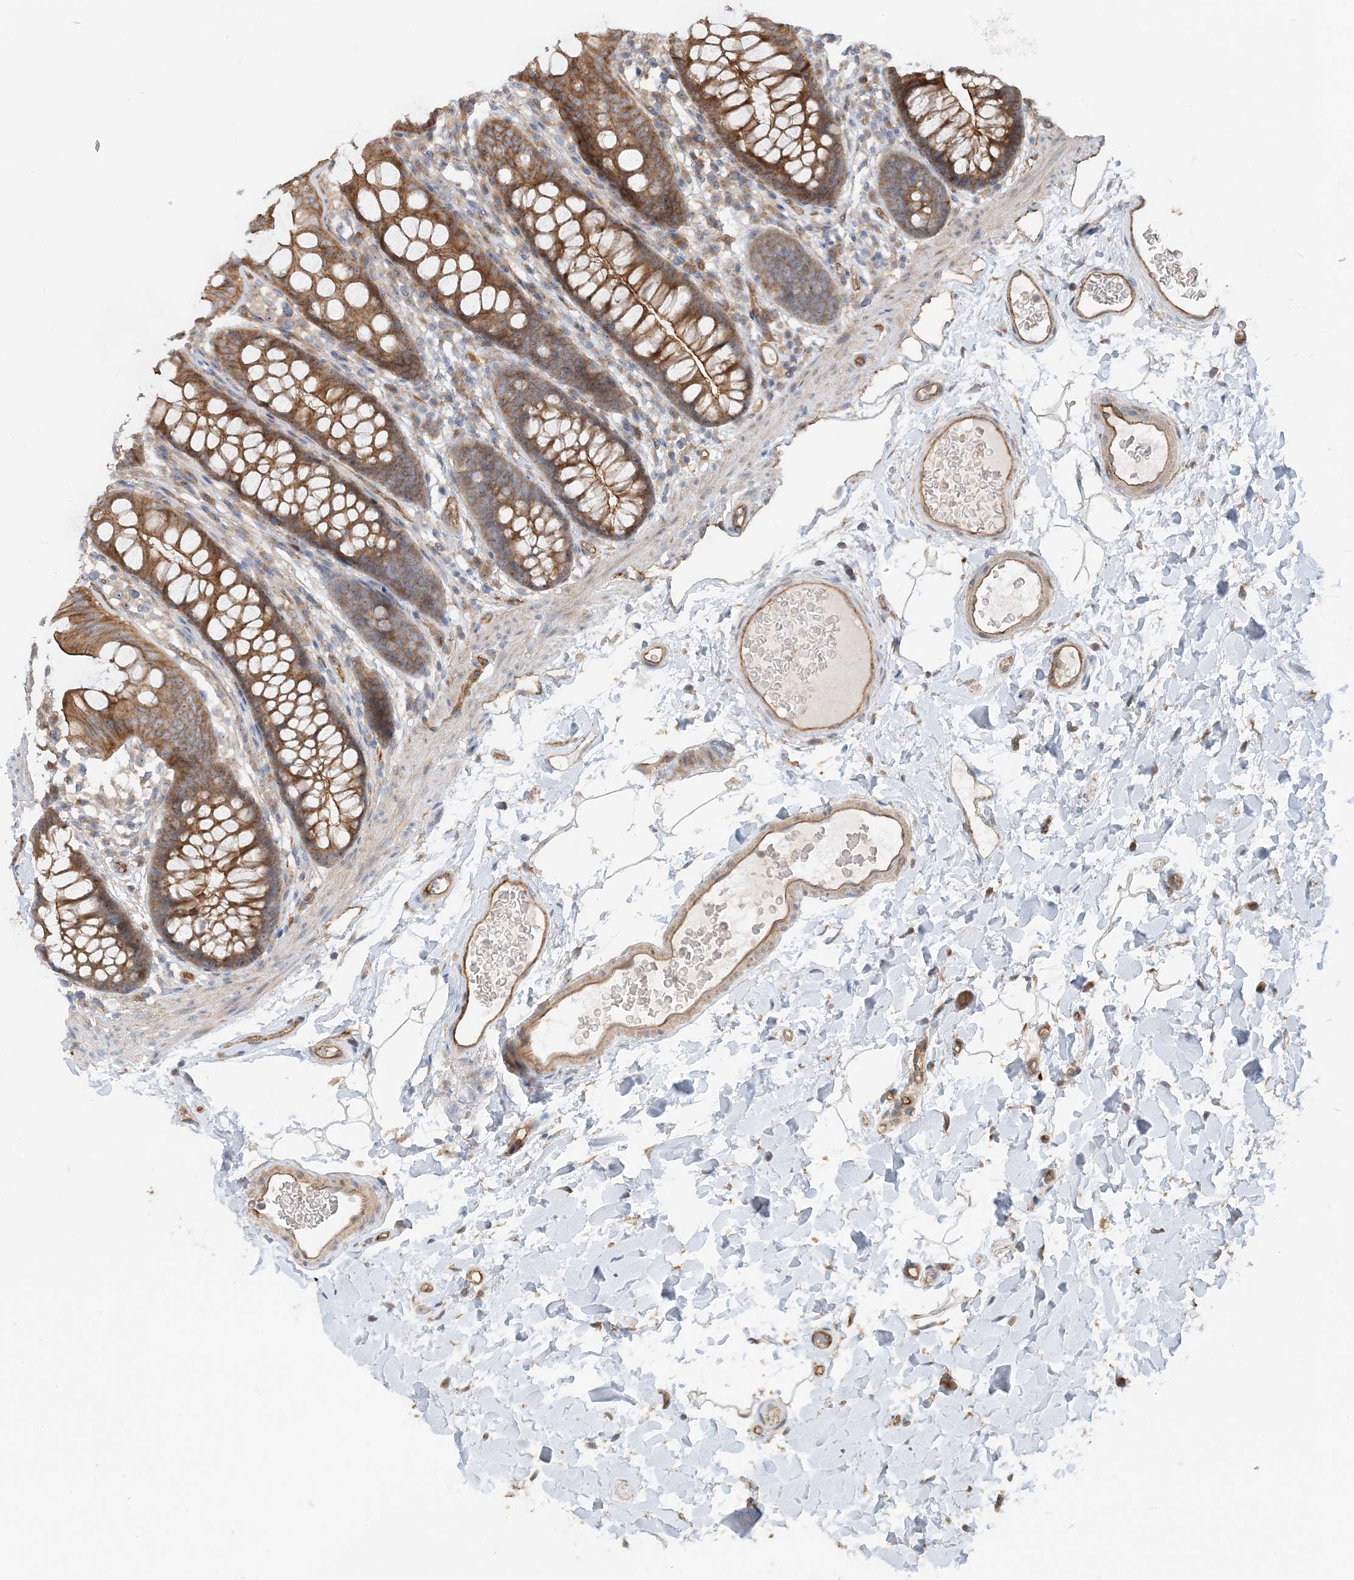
{"staining": {"intensity": "moderate", "quantity": ">75%", "location": "cytoplasmic/membranous"}, "tissue": "colon", "cell_type": "Endothelial cells", "image_type": "normal", "snomed": [{"axis": "morphology", "description": "Normal tissue, NOS"}, {"axis": "topography", "description": "Colon"}], "caption": "An IHC photomicrograph of benign tissue is shown. Protein staining in brown shows moderate cytoplasmic/membranous positivity in colon within endothelial cells. Using DAB (3,3'-diaminobenzidine) (brown) and hematoxylin (blue) stains, captured at high magnification using brightfield microscopy.", "gene": "MYL5", "patient": {"sex": "female", "age": 62}}